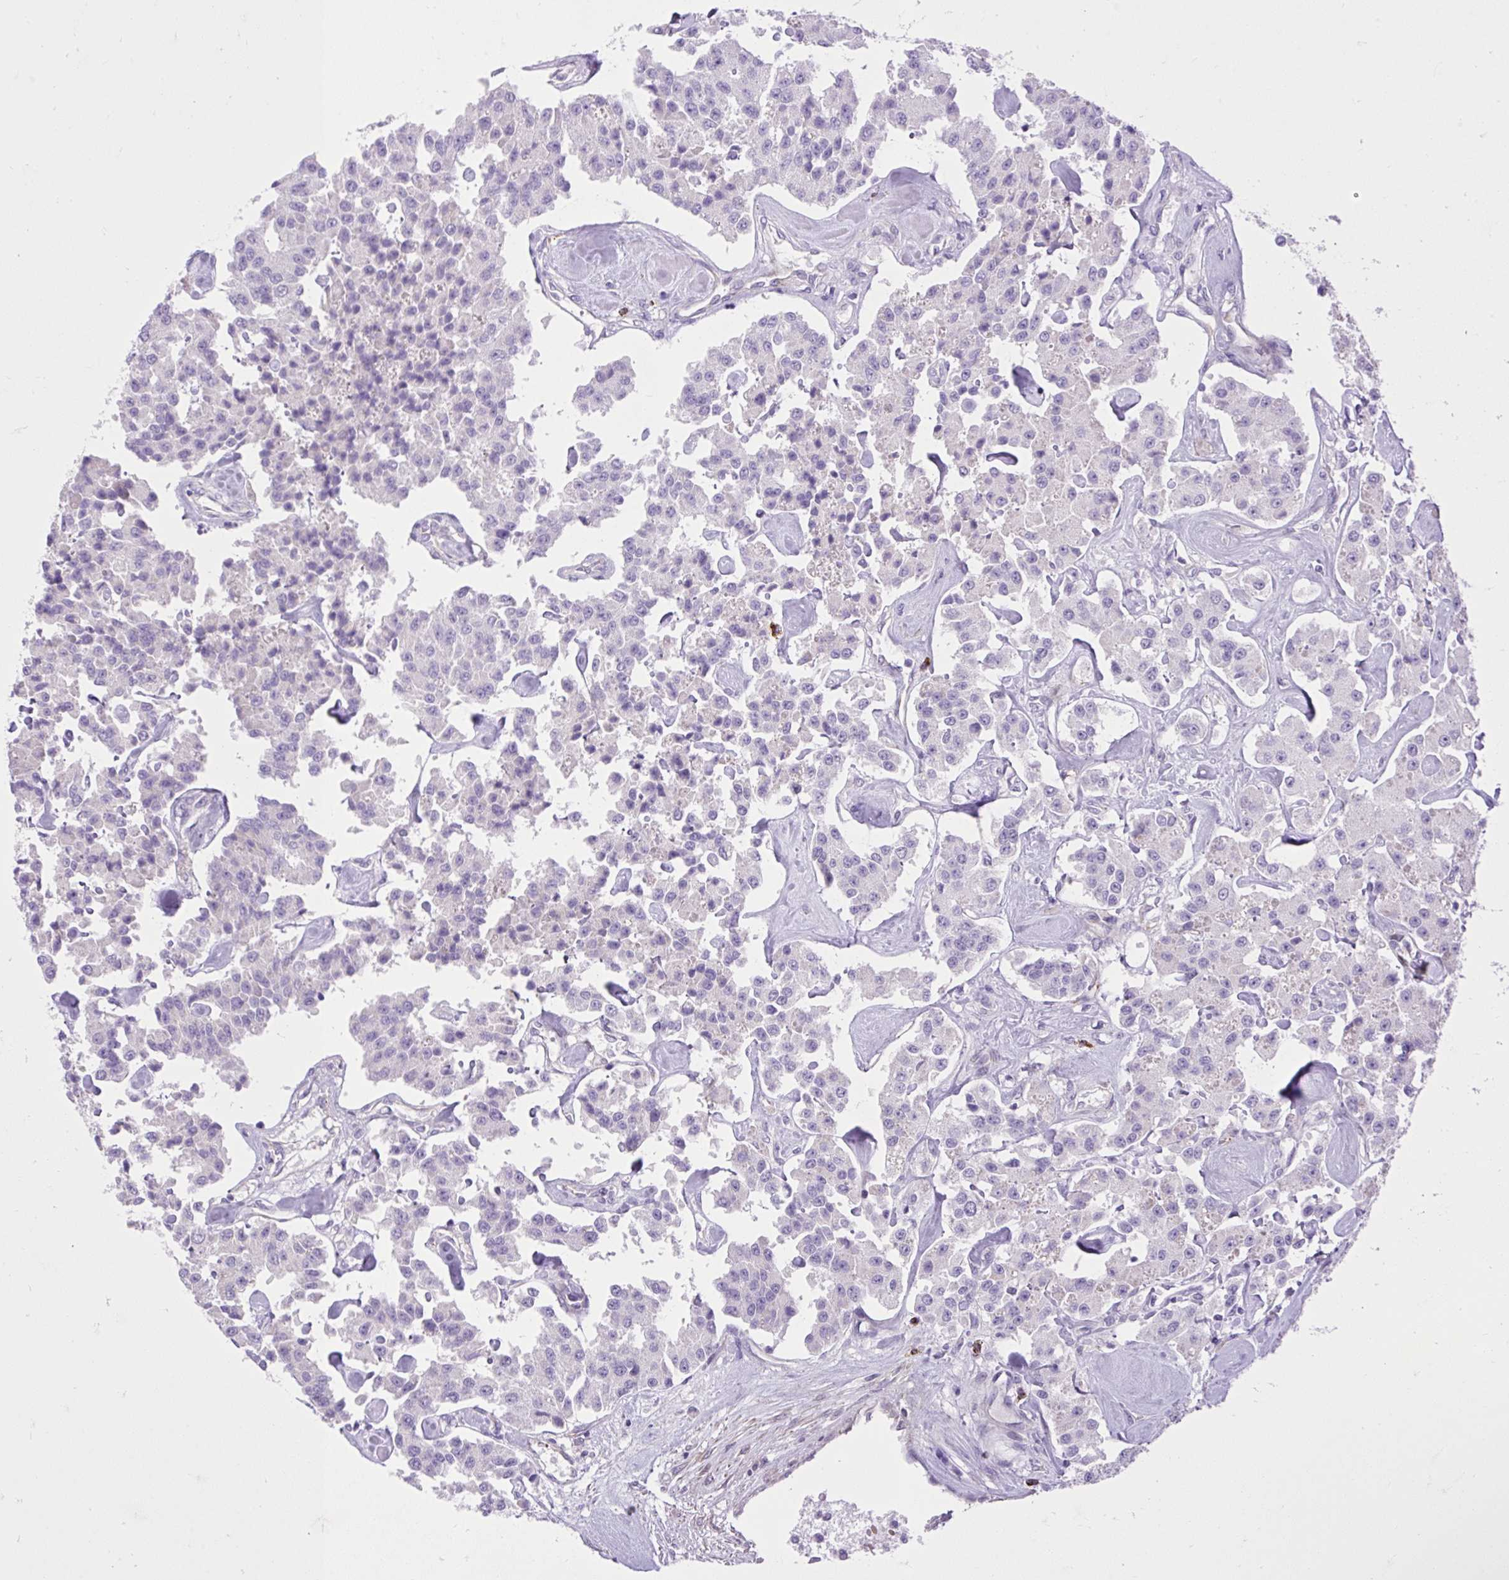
{"staining": {"intensity": "negative", "quantity": "none", "location": "none"}, "tissue": "carcinoid", "cell_type": "Tumor cells", "image_type": "cancer", "snomed": [{"axis": "morphology", "description": "Carcinoid, malignant, NOS"}, {"axis": "topography", "description": "Pancreas"}], "caption": "An immunohistochemistry image of carcinoid (malignant) is shown. There is no staining in tumor cells of carcinoid (malignant).", "gene": "VWA7", "patient": {"sex": "male", "age": 41}}